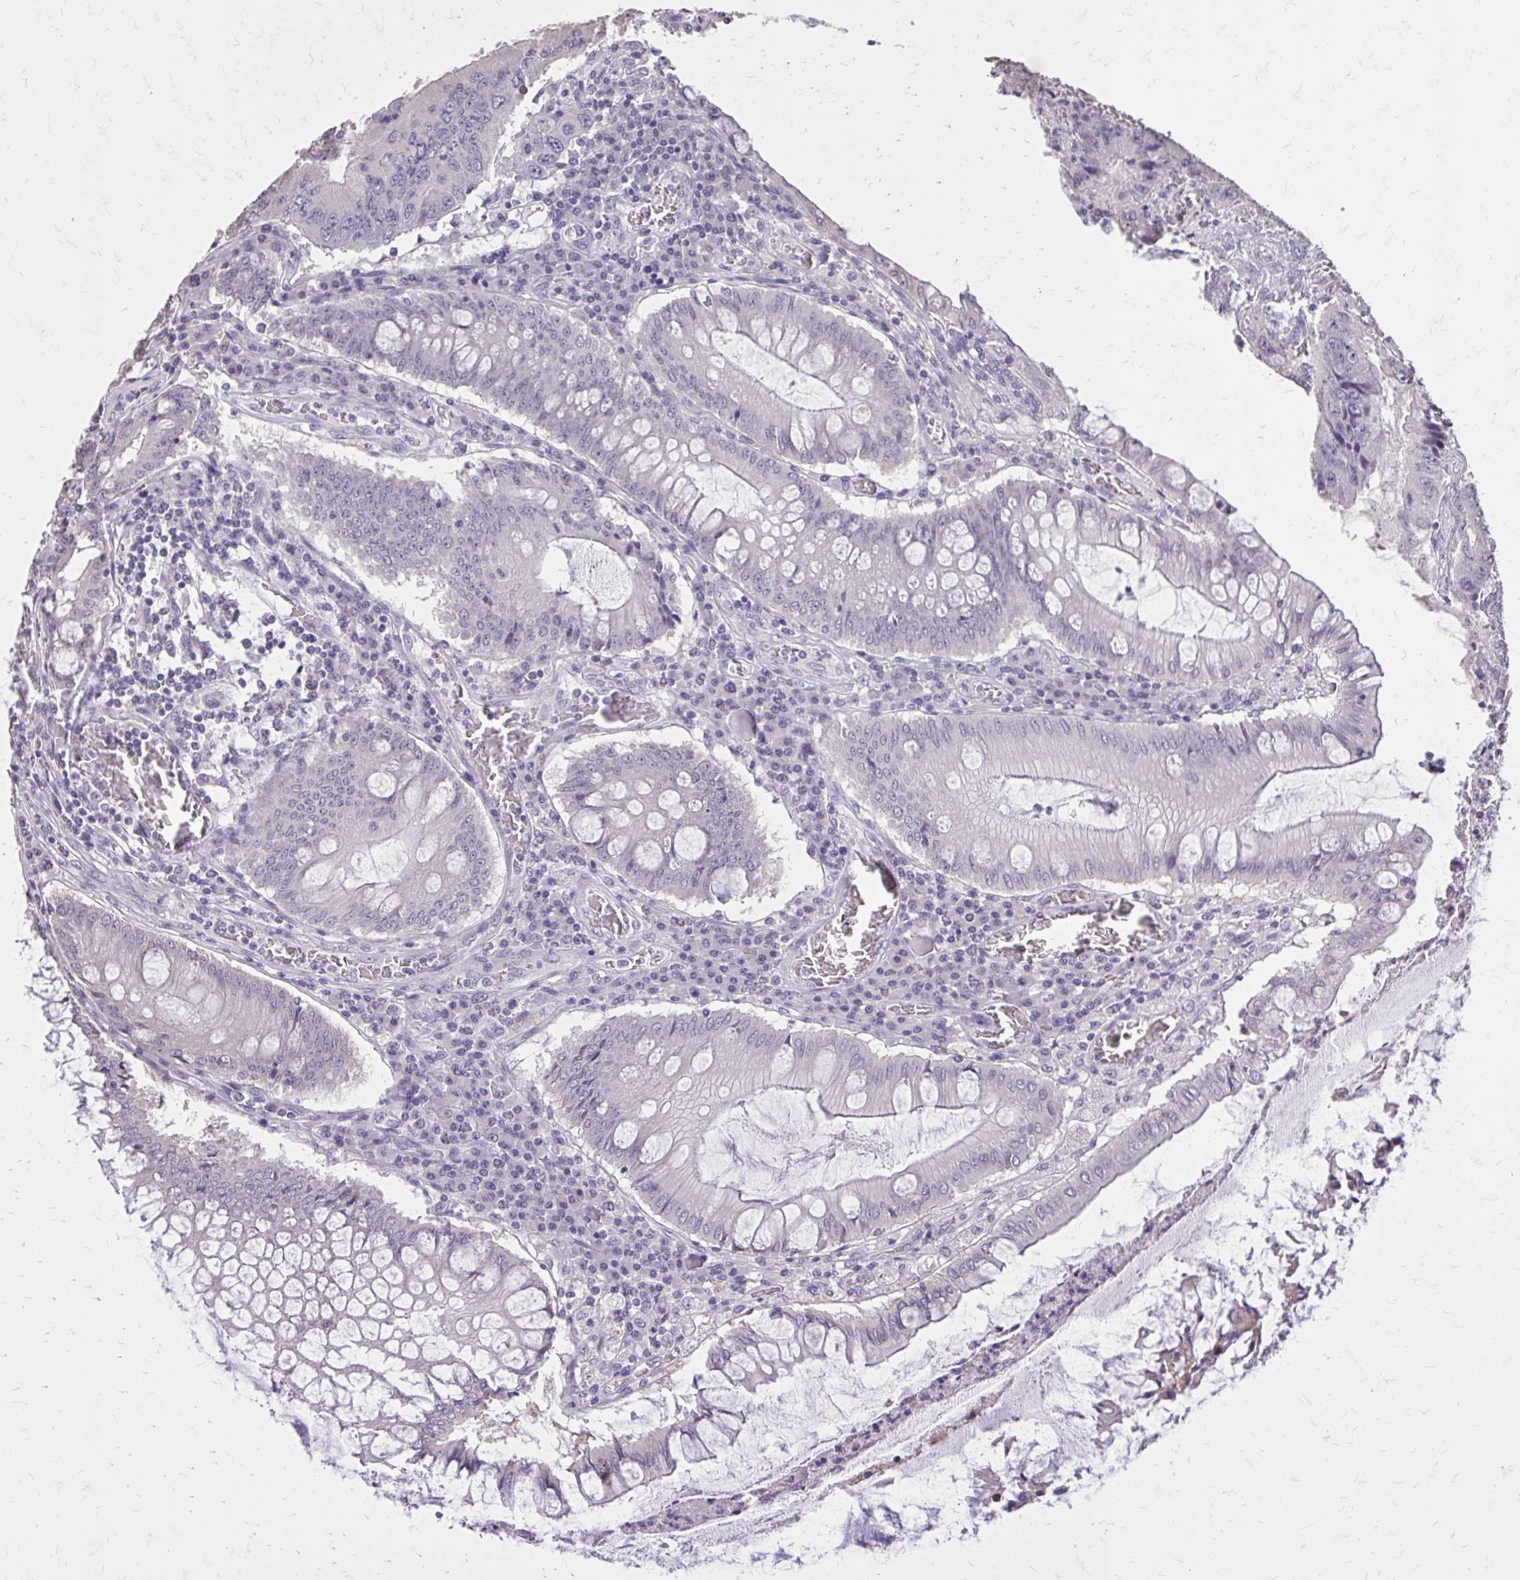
{"staining": {"intensity": "negative", "quantity": "none", "location": "none"}, "tissue": "colorectal cancer", "cell_type": "Tumor cells", "image_type": "cancer", "snomed": [{"axis": "morphology", "description": "Adenocarcinoma, NOS"}, {"axis": "topography", "description": "Colon"}], "caption": "A high-resolution photomicrograph shows immunohistochemistry staining of adenocarcinoma (colorectal), which demonstrates no significant staining in tumor cells.", "gene": "AKAP5", "patient": {"sex": "male", "age": 53}}